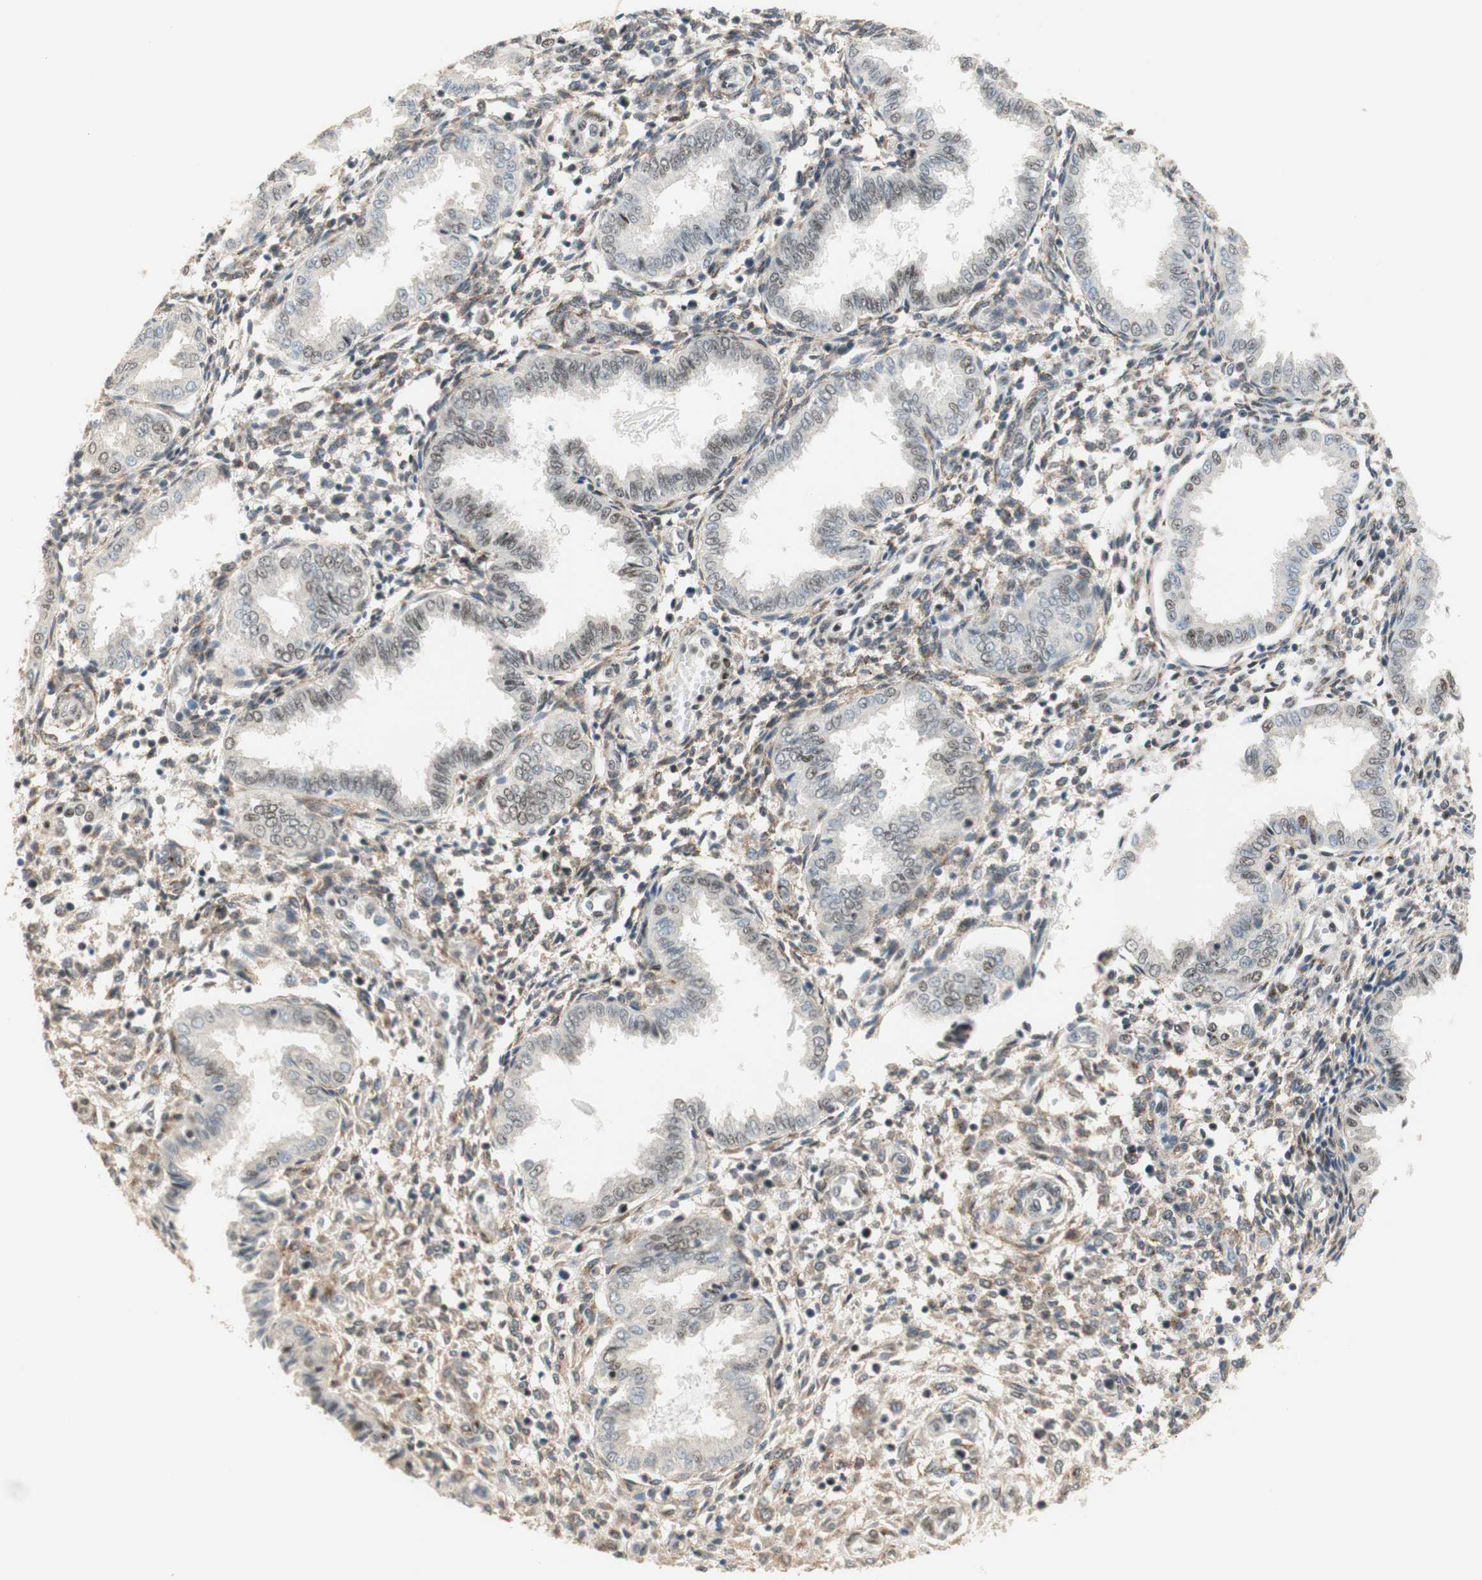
{"staining": {"intensity": "weak", "quantity": ">75%", "location": "cytoplasmic/membranous"}, "tissue": "endometrium", "cell_type": "Cells in endometrial stroma", "image_type": "normal", "snomed": [{"axis": "morphology", "description": "Normal tissue, NOS"}, {"axis": "topography", "description": "Endometrium"}], "caption": "Cells in endometrial stroma show weak cytoplasmic/membranous staining in approximately >75% of cells in normal endometrium. (brown staining indicates protein expression, while blue staining denotes nuclei).", "gene": "FOXP1", "patient": {"sex": "female", "age": 33}}